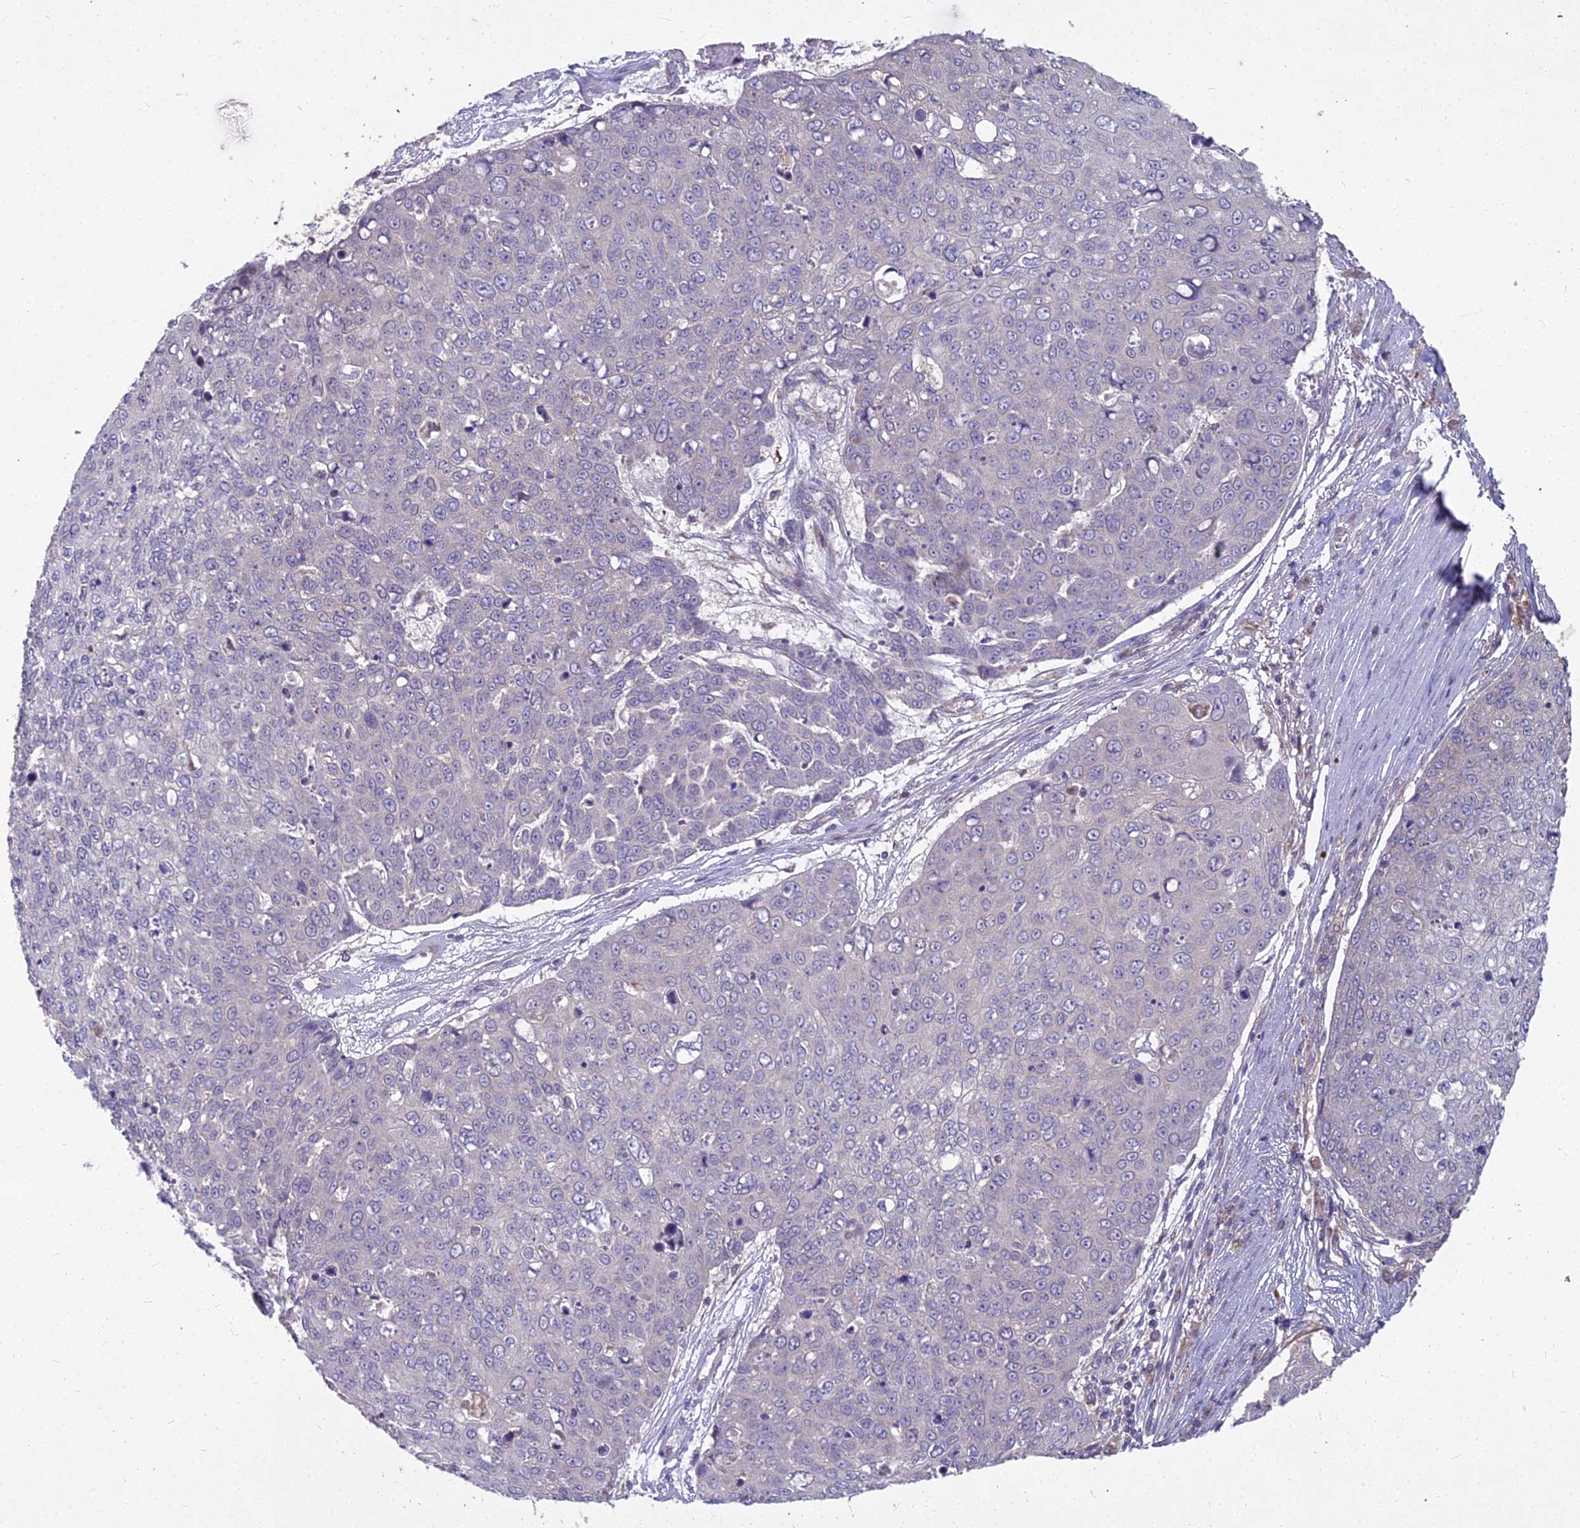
{"staining": {"intensity": "negative", "quantity": "none", "location": "none"}, "tissue": "skin cancer", "cell_type": "Tumor cells", "image_type": "cancer", "snomed": [{"axis": "morphology", "description": "Squamous cell carcinoma, NOS"}, {"axis": "topography", "description": "Skin"}], "caption": "High power microscopy image of an immunohistochemistry (IHC) histopathology image of skin squamous cell carcinoma, revealing no significant expression in tumor cells.", "gene": "MICU2", "patient": {"sex": "male", "age": 71}}